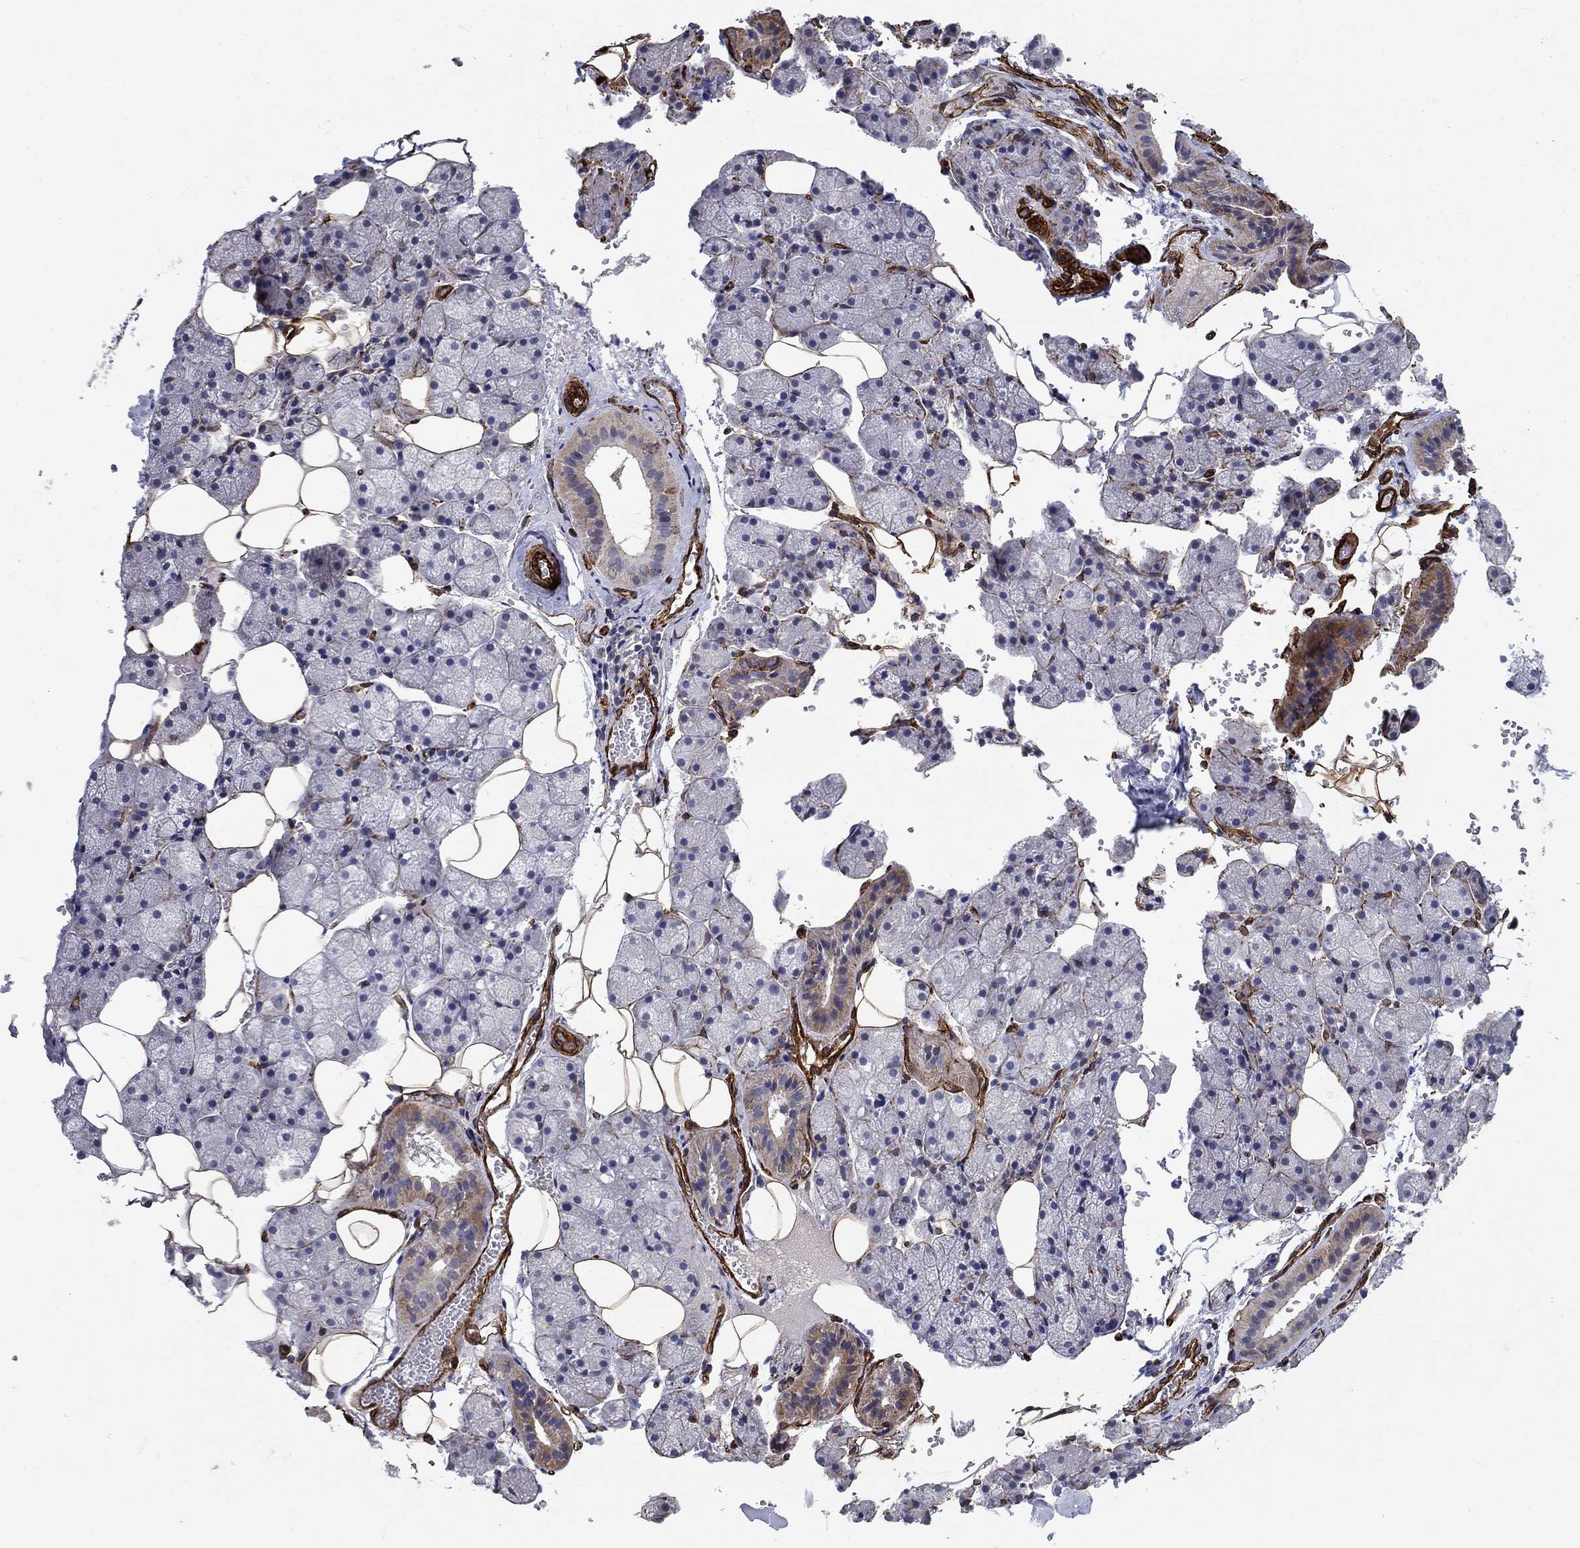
{"staining": {"intensity": "weak", "quantity": "<25%", "location": "cytoplasmic/membranous"}, "tissue": "salivary gland", "cell_type": "Glandular cells", "image_type": "normal", "snomed": [{"axis": "morphology", "description": "Normal tissue, NOS"}, {"axis": "topography", "description": "Salivary gland"}], "caption": "This is an immunohistochemistry (IHC) photomicrograph of unremarkable salivary gland. There is no expression in glandular cells.", "gene": "SYNC", "patient": {"sex": "male", "age": 38}}